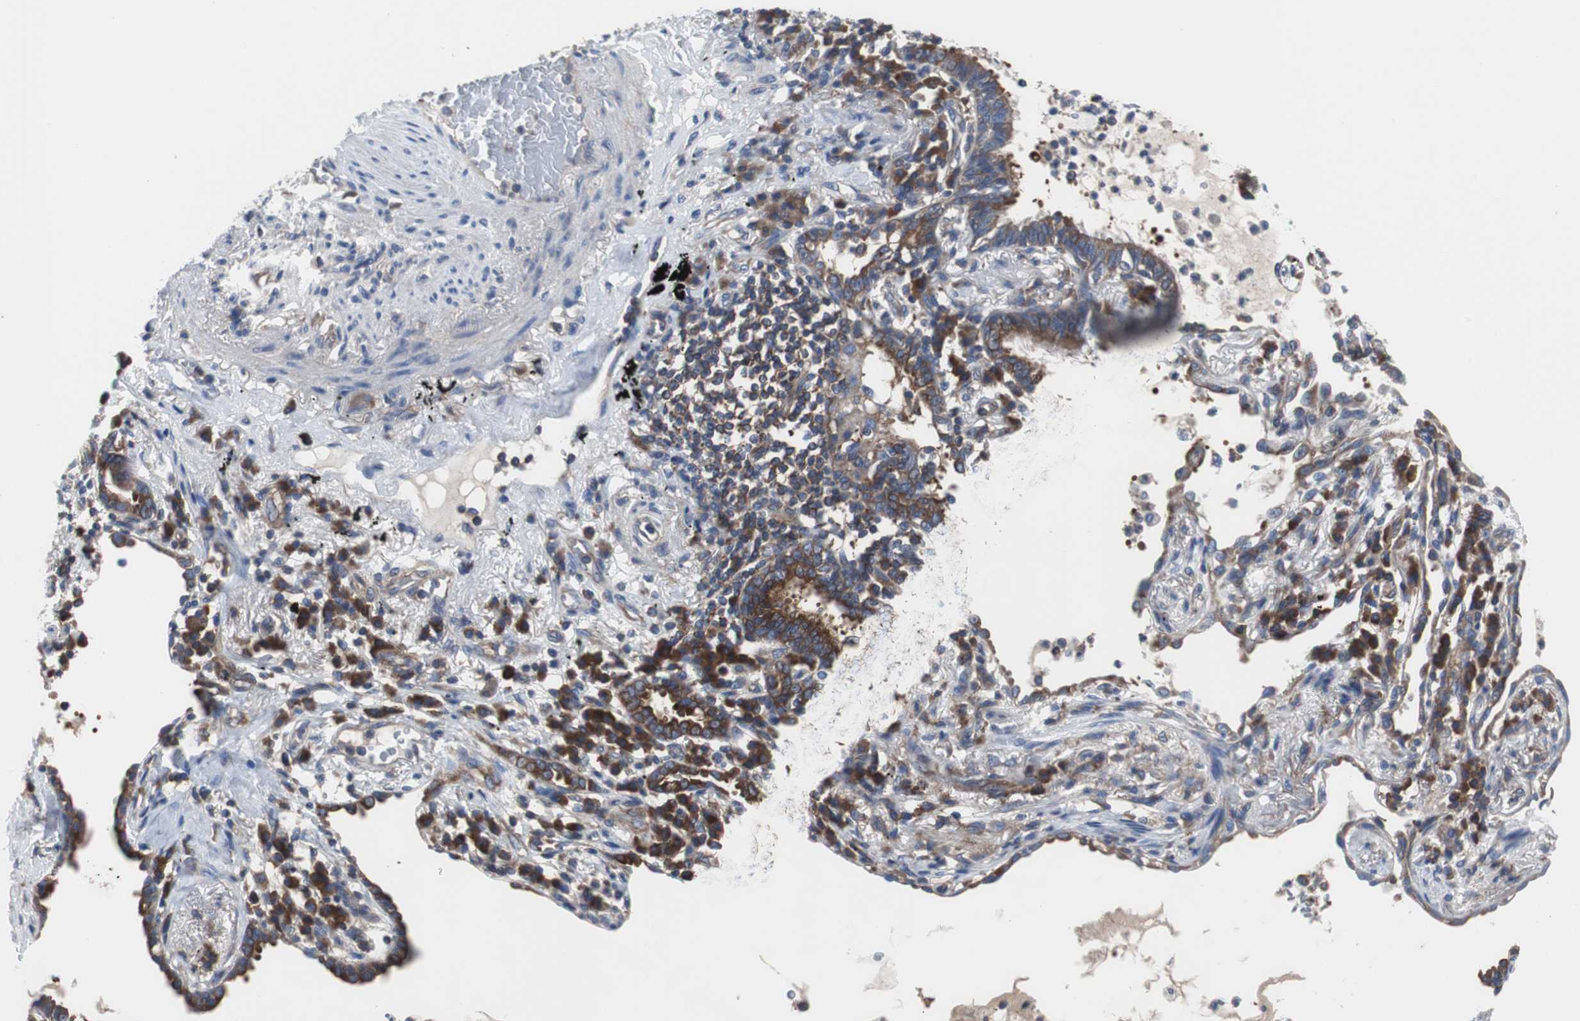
{"staining": {"intensity": "moderate", "quantity": ">75%", "location": "cytoplasmic/membranous"}, "tissue": "lung cancer", "cell_type": "Tumor cells", "image_type": "cancer", "snomed": [{"axis": "morphology", "description": "Adenocarcinoma, NOS"}, {"axis": "topography", "description": "Lung"}], "caption": "A brown stain labels moderate cytoplasmic/membranous positivity of a protein in human lung cancer (adenocarcinoma) tumor cells.", "gene": "BRAF", "patient": {"sex": "female", "age": 70}}